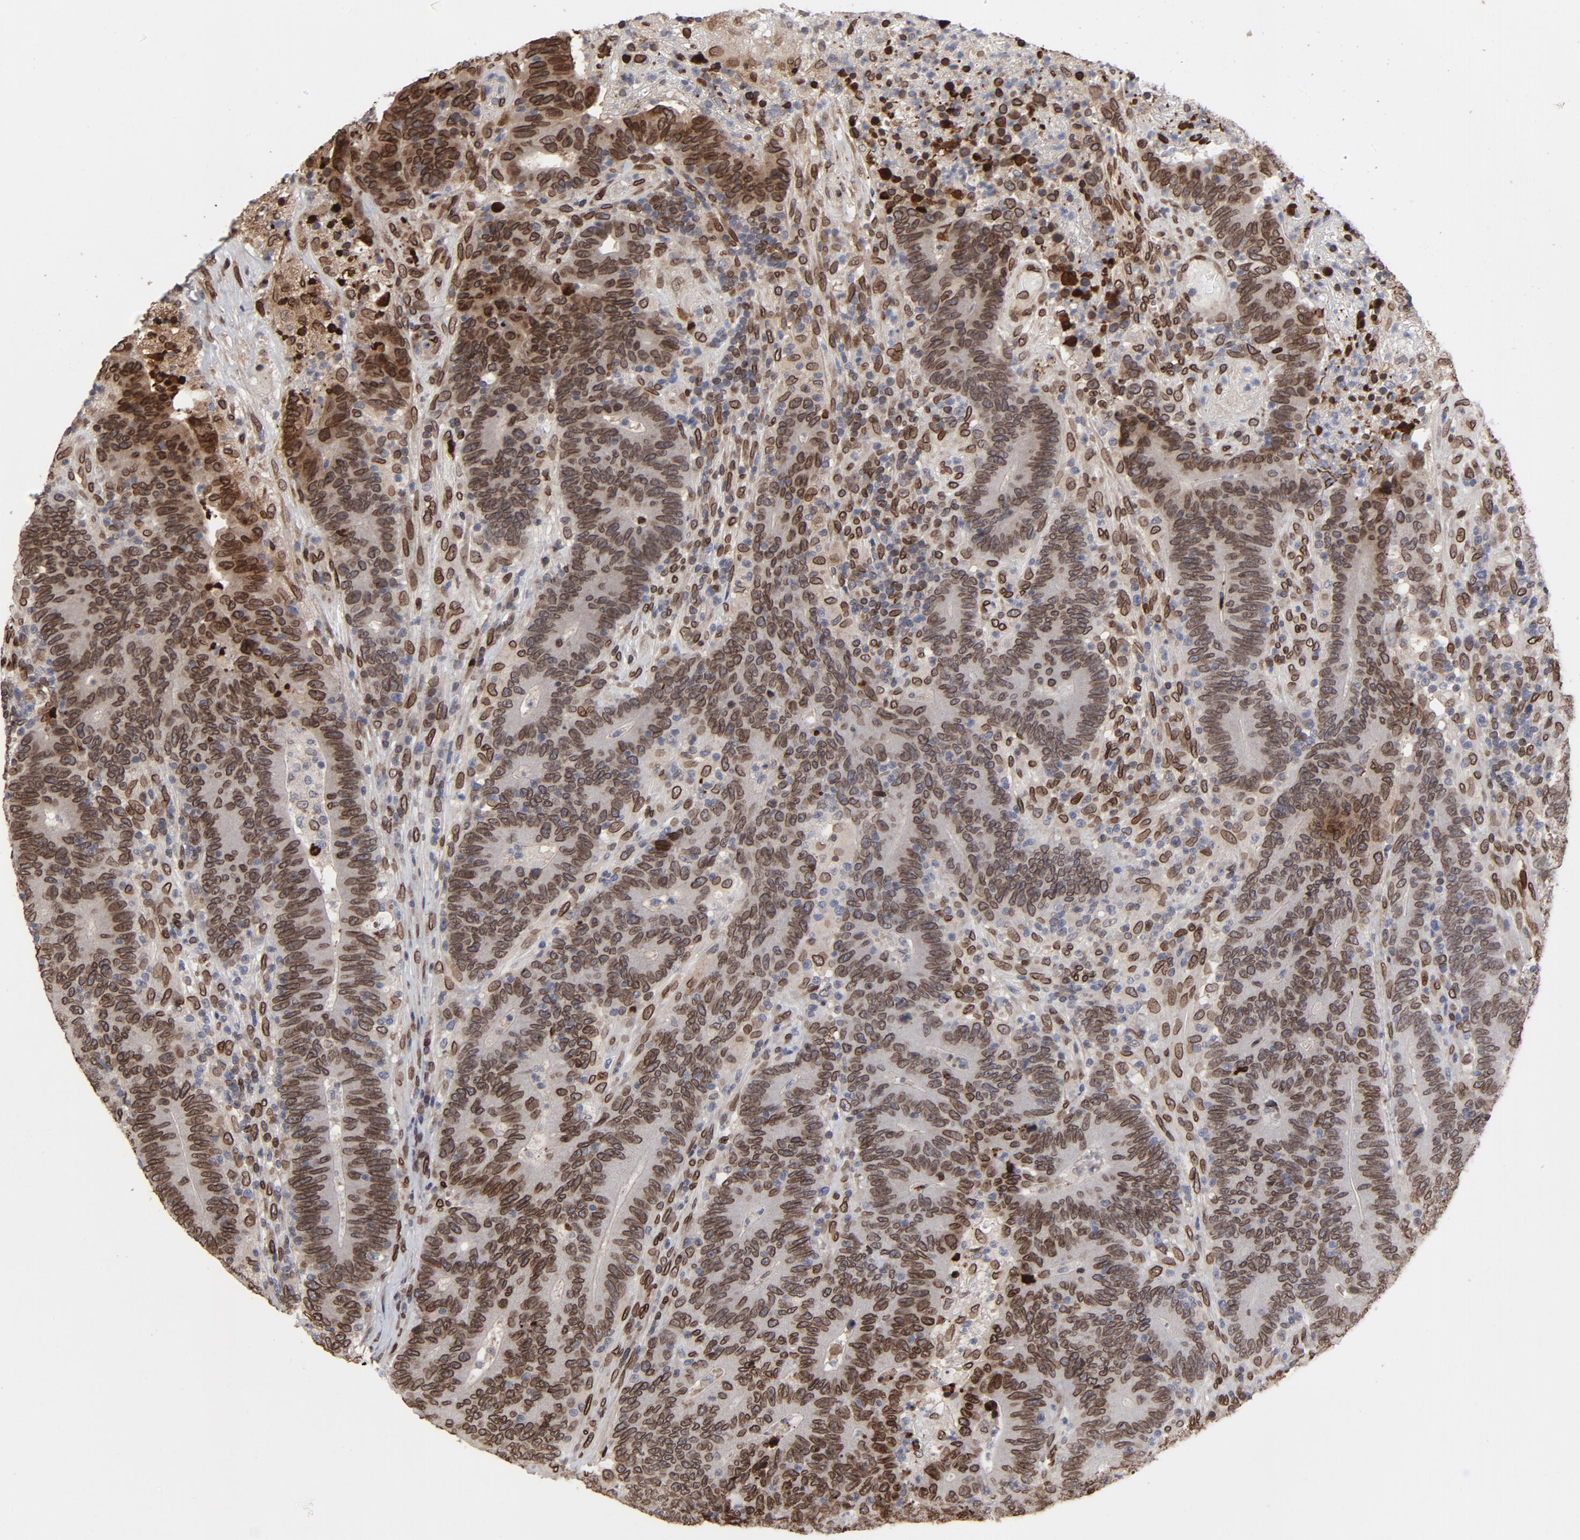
{"staining": {"intensity": "moderate", "quantity": ">75%", "location": "cytoplasmic/membranous,nuclear"}, "tissue": "colorectal cancer", "cell_type": "Tumor cells", "image_type": "cancer", "snomed": [{"axis": "morphology", "description": "Normal tissue, NOS"}, {"axis": "morphology", "description": "Adenocarcinoma, NOS"}, {"axis": "topography", "description": "Colon"}], "caption": "High-power microscopy captured an immunohistochemistry histopathology image of colorectal cancer (adenocarcinoma), revealing moderate cytoplasmic/membranous and nuclear staining in about >75% of tumor cells.", "gene": "LMNA", "patient": {"sex": "female", "age": 75}}